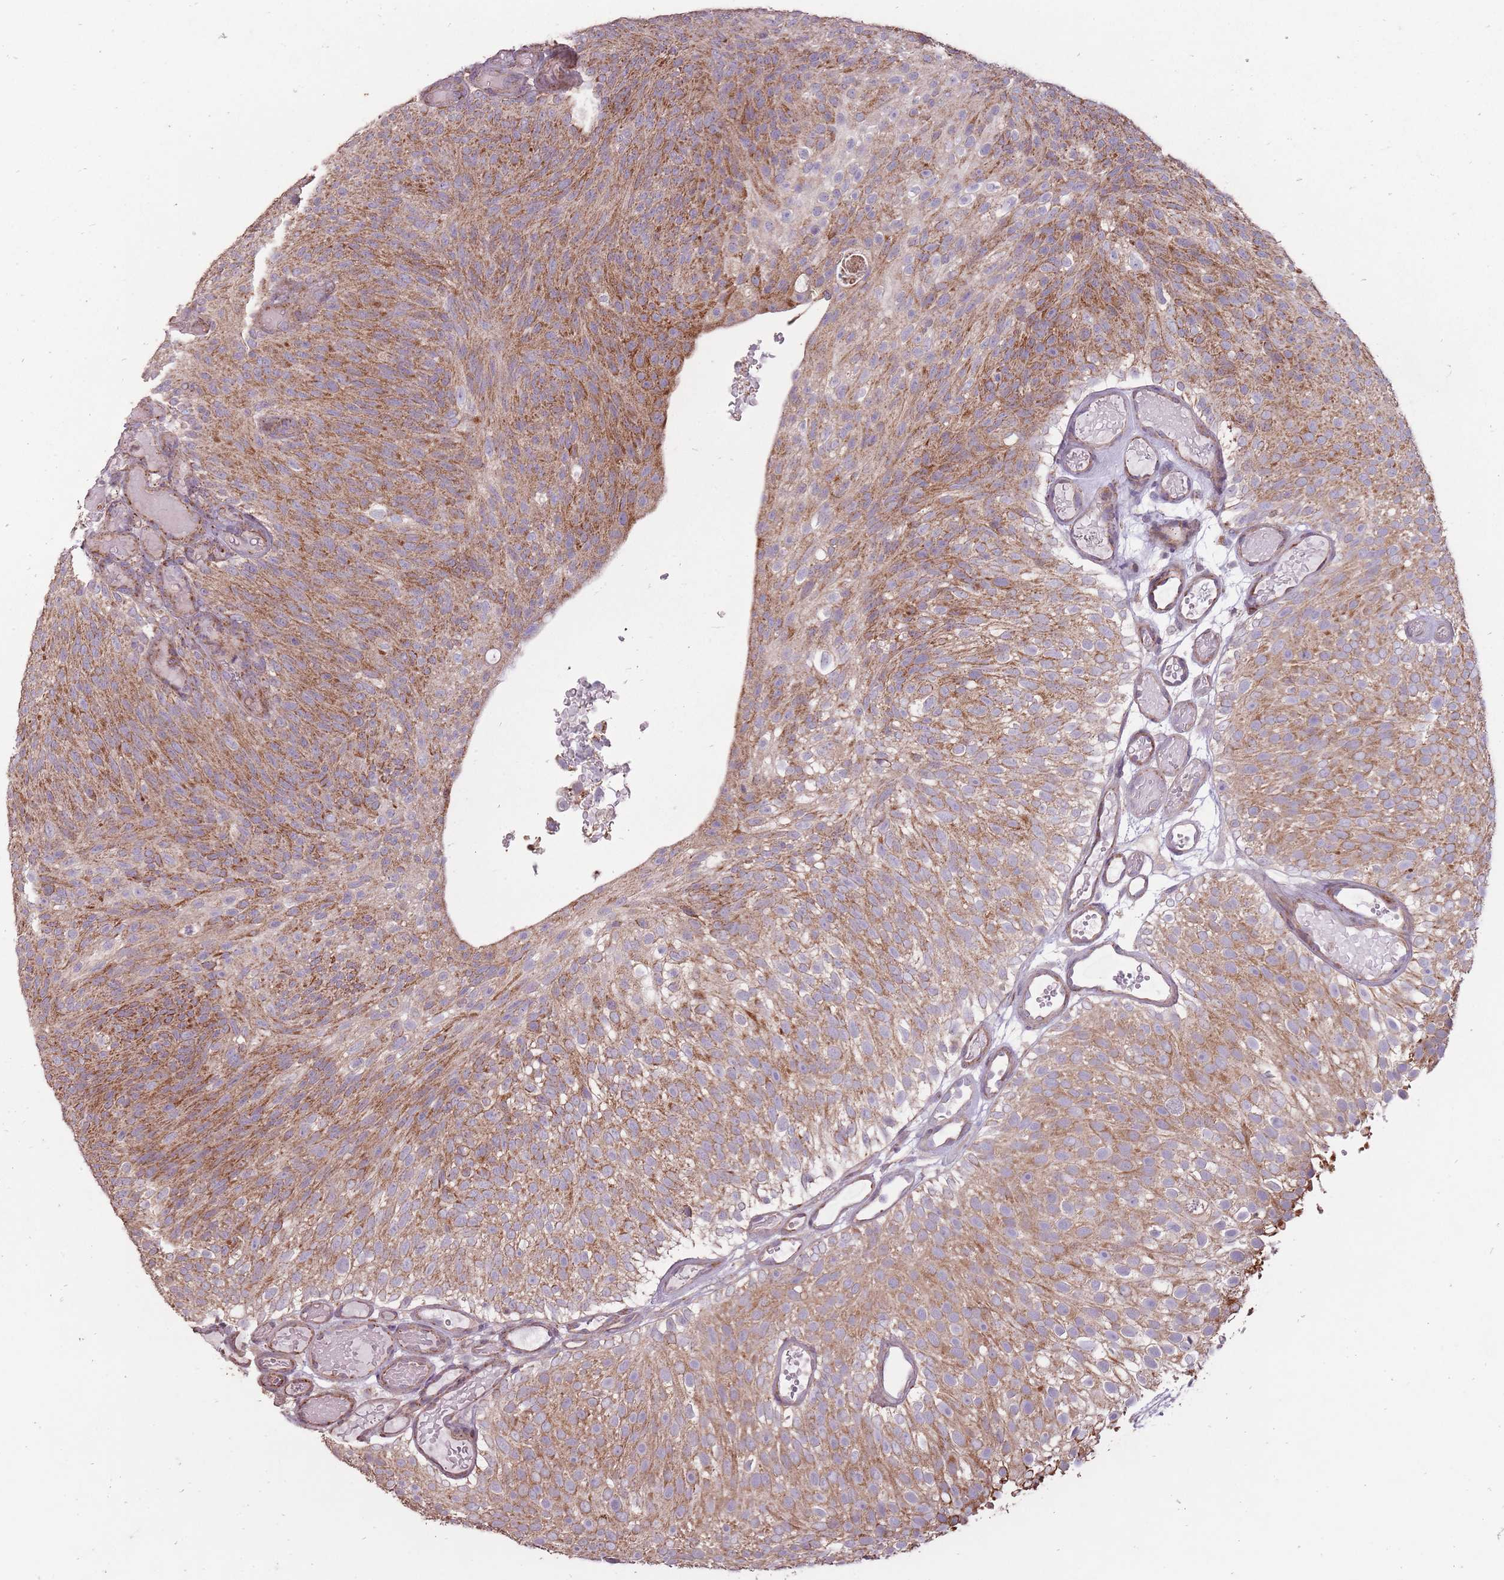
{"staining": {"intensity": "strong", "quantity": "25%-75%", "location": "cytoplasmic/membranous"}, "tissue": "urothelial cancer", "cell_type": "Tumor cells", "image_type": "cancer", "snomed": [{"axis": "morphology", "description": "Urothelial carcinoma, Low grade"}, {"axis": "topography", "description": "Urinary bladder"}], "caption": "Brown immunohistochemical staining in urothelial cancer exhibits strong cytoplasmic/membranous expression in about 25%-75% of tumor cells.", "gene": "CNOT8", "patient": {"sex": "male", "age": 78}}